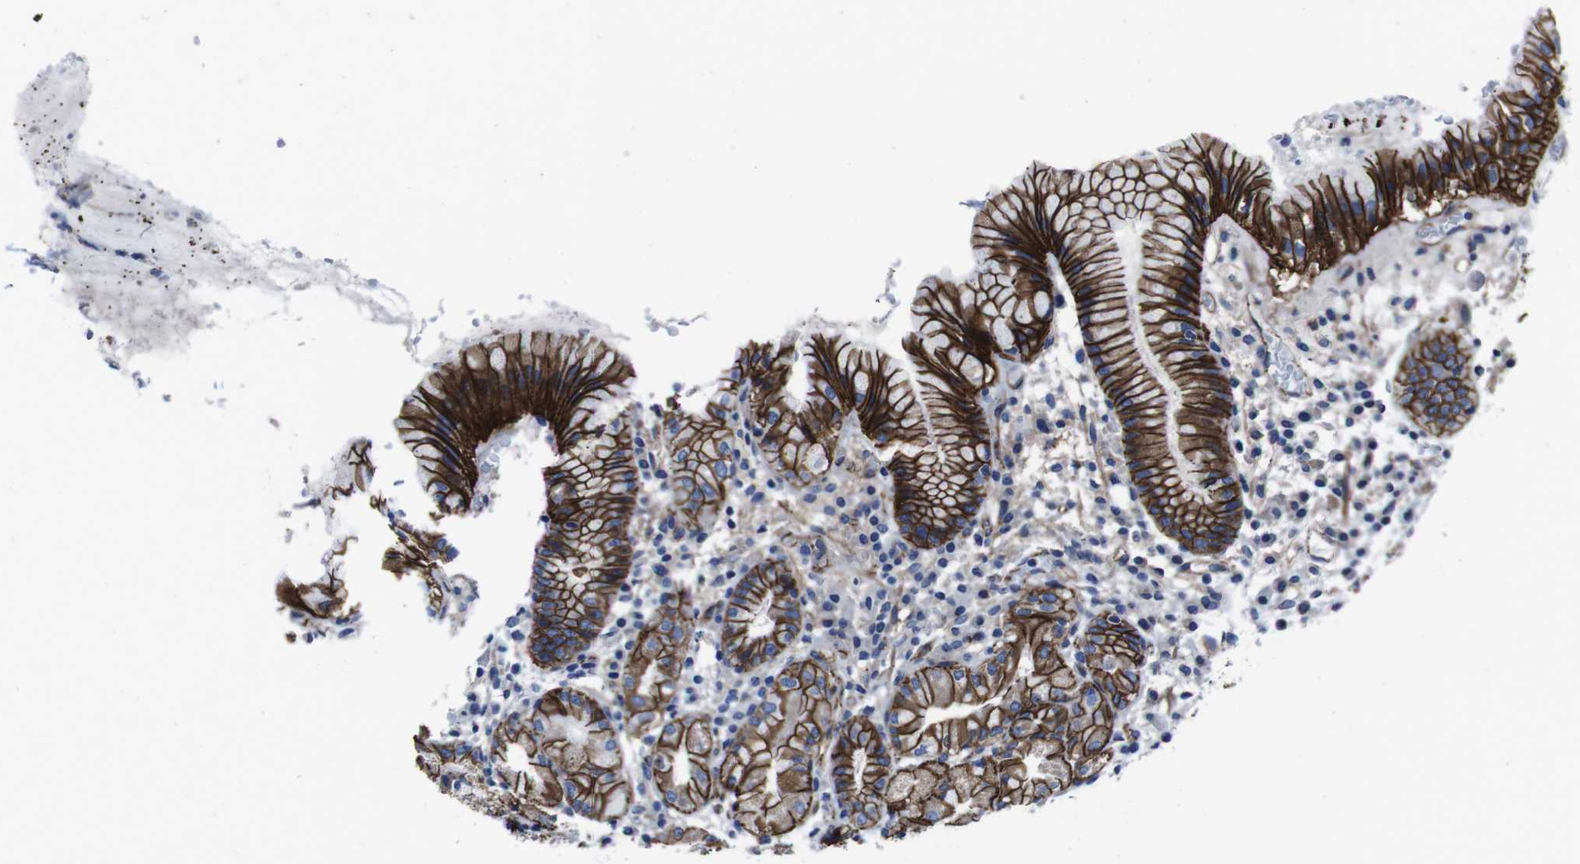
{"staining": {"intensity": "strong", "quantity": ">75%", "location": "cytoplasmic/membranous"}, "tissue": "stomach", "cell_type": "Glandular cells", "image_type": "normal", "snomed": [{"axis": "morphology", "description": "Normal tissue, NOS"}, {"axis": "topography", "description": "Stomach"}, {"axis": "topography", "description": "Stomach, lower"}], "caption": "DAB (3,3'-diaminobenzidine) immunohistochemical staining of normal stomach displays strong cytoplasmic/membranous protein positivity in approximately >75% of glandular cells.", "gene": "NUMB", "patient": {"sex": "female", "age": 75}}